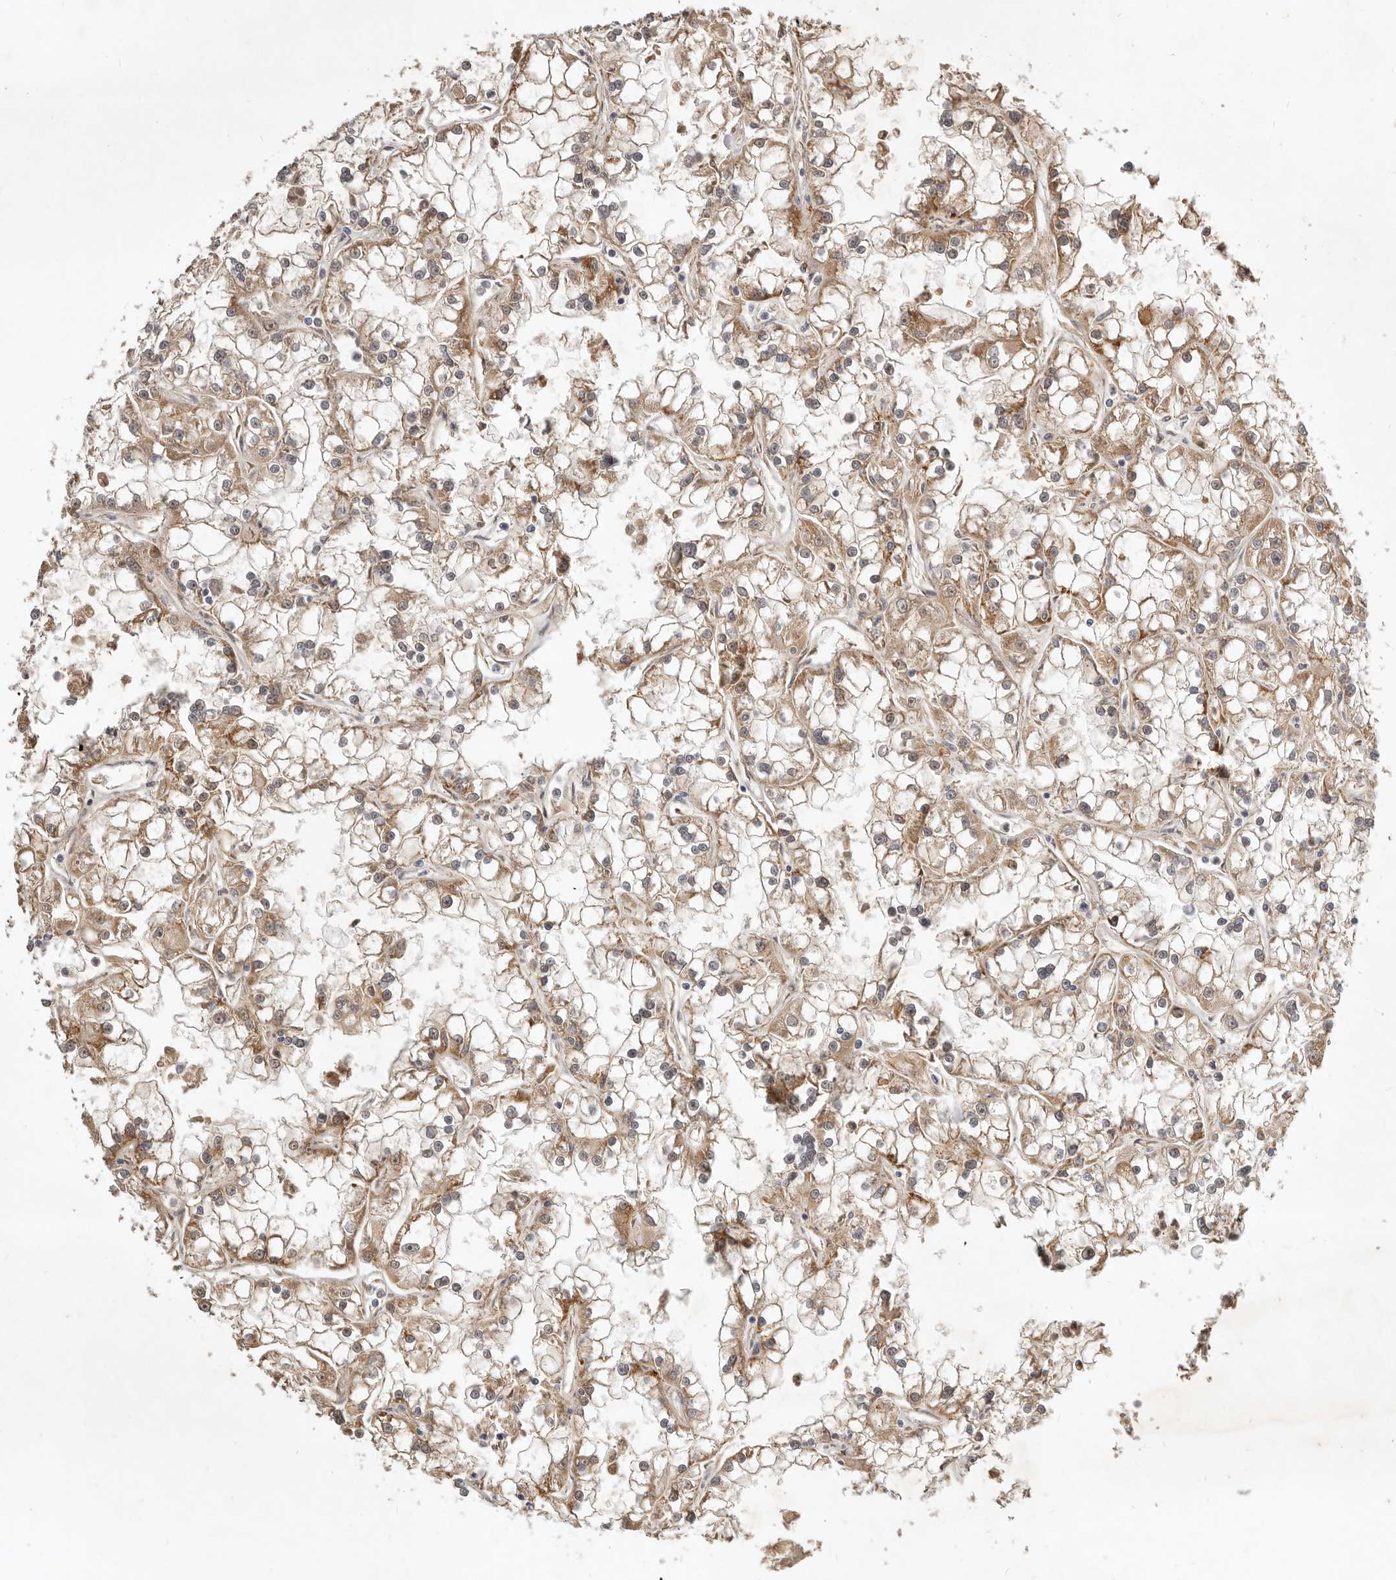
{"staining": {"intensity": "moderate", "quantity": "25%-75%", "location": "cytoplasmic/membranous"}, "tissue": "renal cancer", "cell_type": "Tumor cells", "image_type": "cancer", "snomed": [{"axis": "morphology", "description": "Adenocarcinoma, NOS"}, {"axis": "topography", "description": "Kidney"}], "caption": "Brown immunohistochemical staining in renal cancer exhibits moderate cytoplasmic/membranous expression in about 25%-75% of tumor cells.", "gene": "MICALL2", "patient": {"sex": "female", "age": 52}}